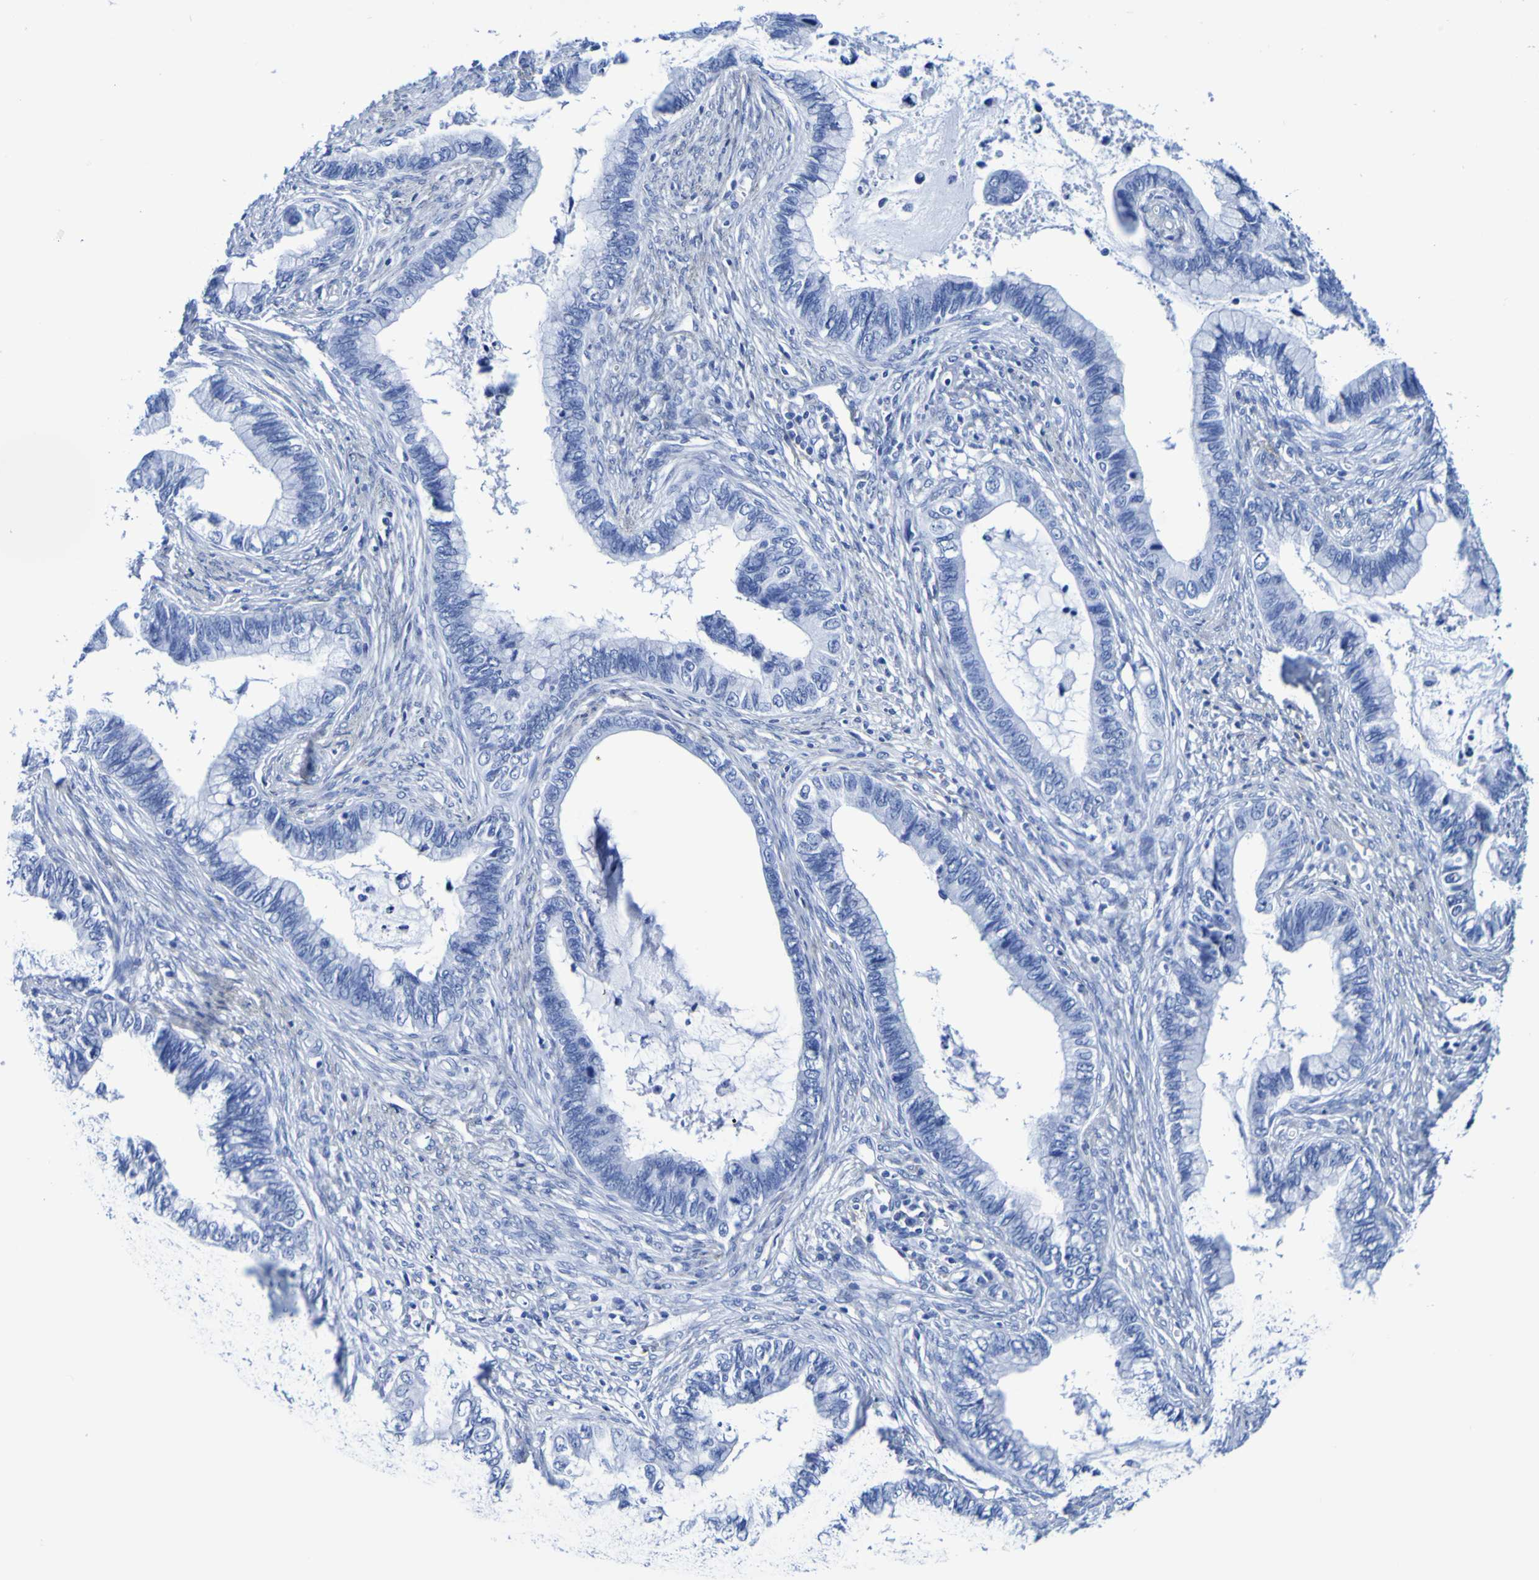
{"staining": {"intensity": "negative", "quantity": "none", "location": "none"}, "tissue": "cervical cancer", "cell_type": "Tumor cells", "image_type": "cancer", "snomed": [{"axis": "morphology", "description": "Adenocarcinoma, NOS"}, {"axis": "topography", "description": "Cervix"}], "caption": "The histopathology image demonstrates no significant expression in tumor cells of adenocarcinoma (cervical).", "gene": "DPEP1", "patient": {"sex": "female", "age": 44}}